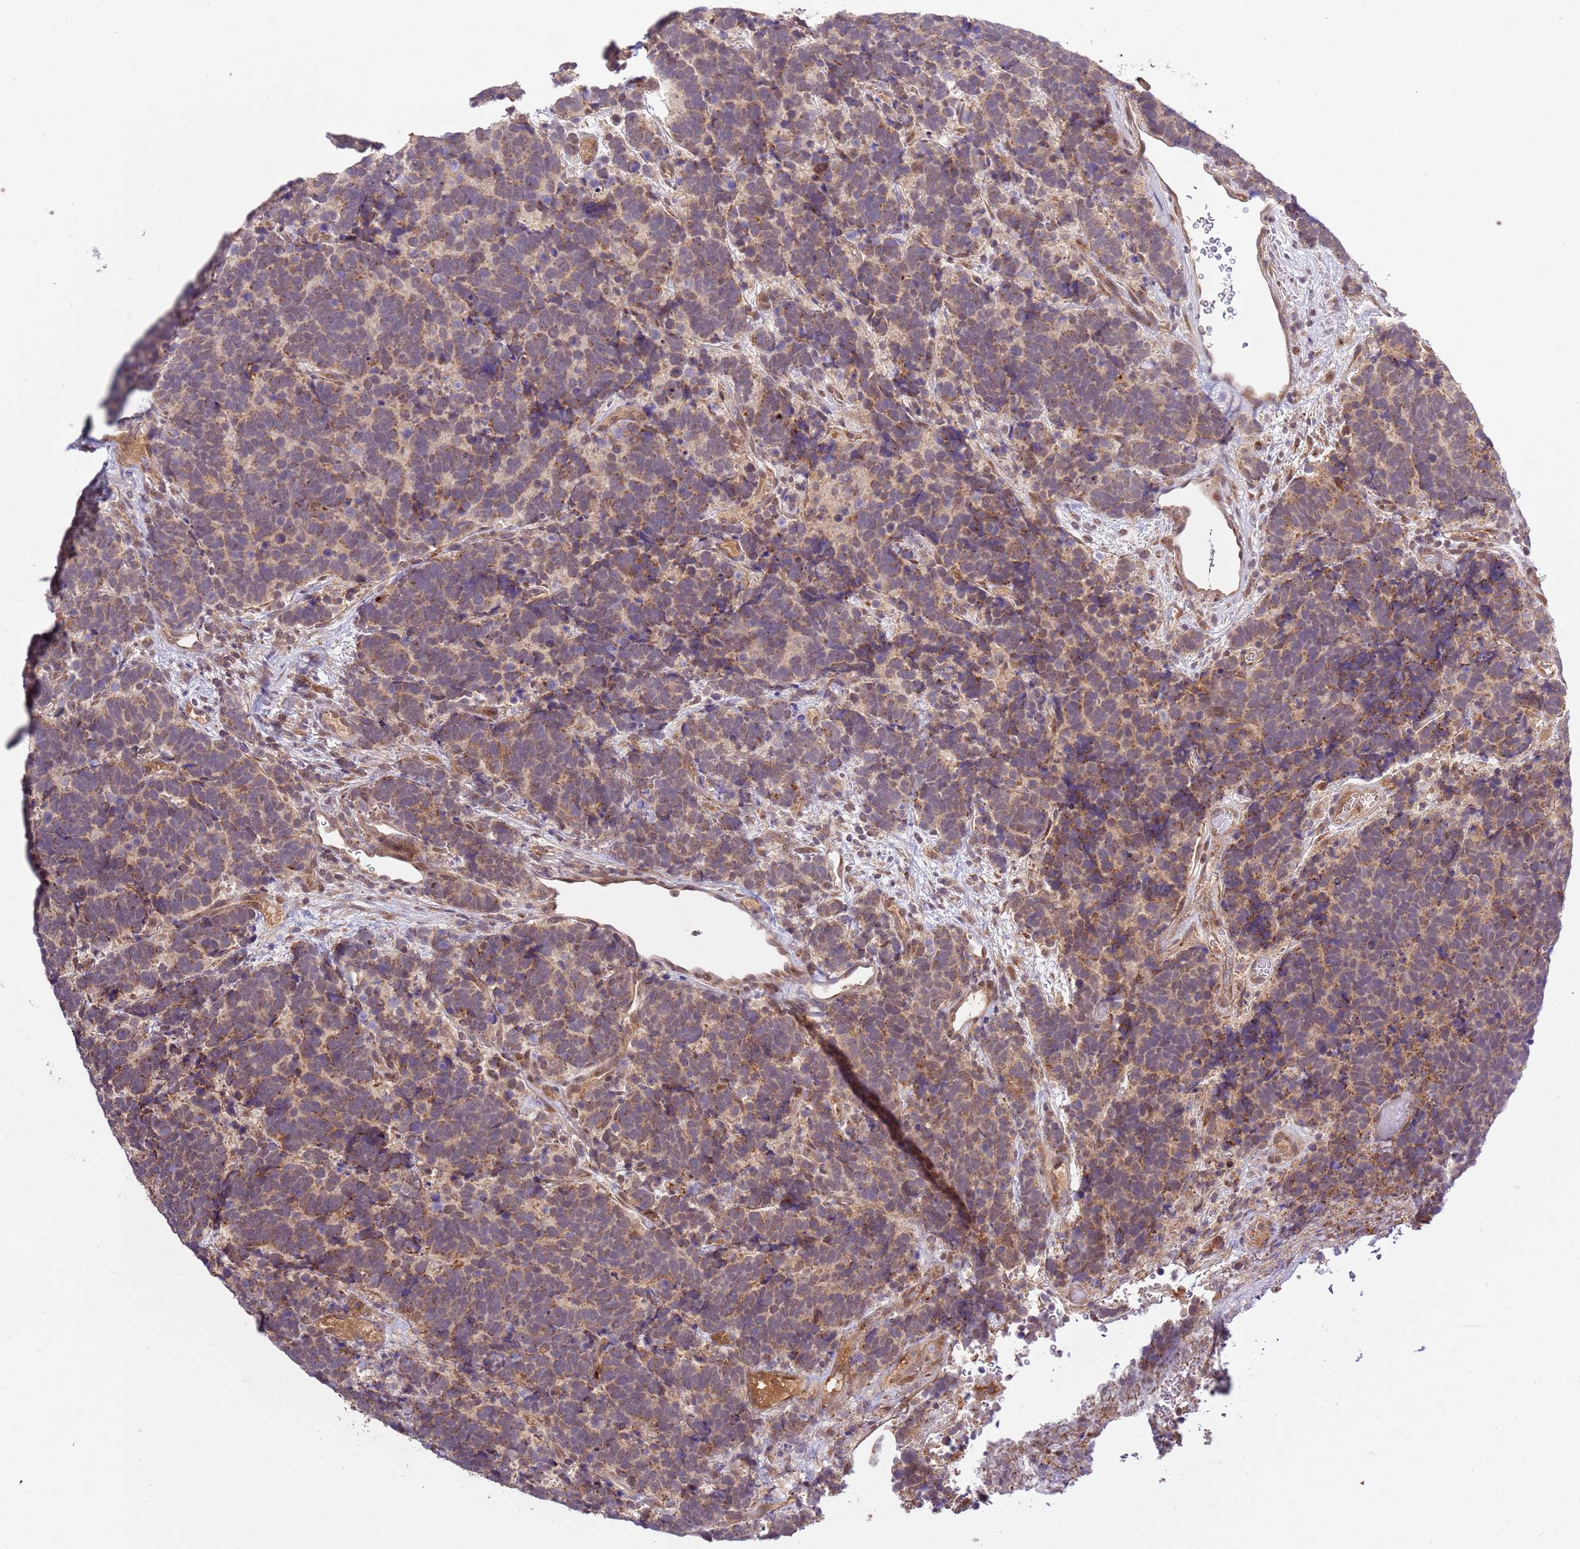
{"staining": {"intensity": "moderate", "quantity": ">75%", "location": "cytoplasmic/membranous"}, "tissue": "carcinoid", "cell_type": "Tumor cells", "image_type": "cancer", "snomed": [{"axis": "morphology", "description": "Carcinoma, NOS"}, {"axis": "morphology", "description": "Carcinoid, malignant, NOS"}, {"axis": "topography", "description": "Urinary bladder"}], "caption": "Immunohistochemical staining of human carcinoid reveals medium levels of moderate cytoplasmic/membranous positivity in approximately >75% of tumor cells.", "gene": "ZNF624", "patient": {"sex": "male", "age": 57}}